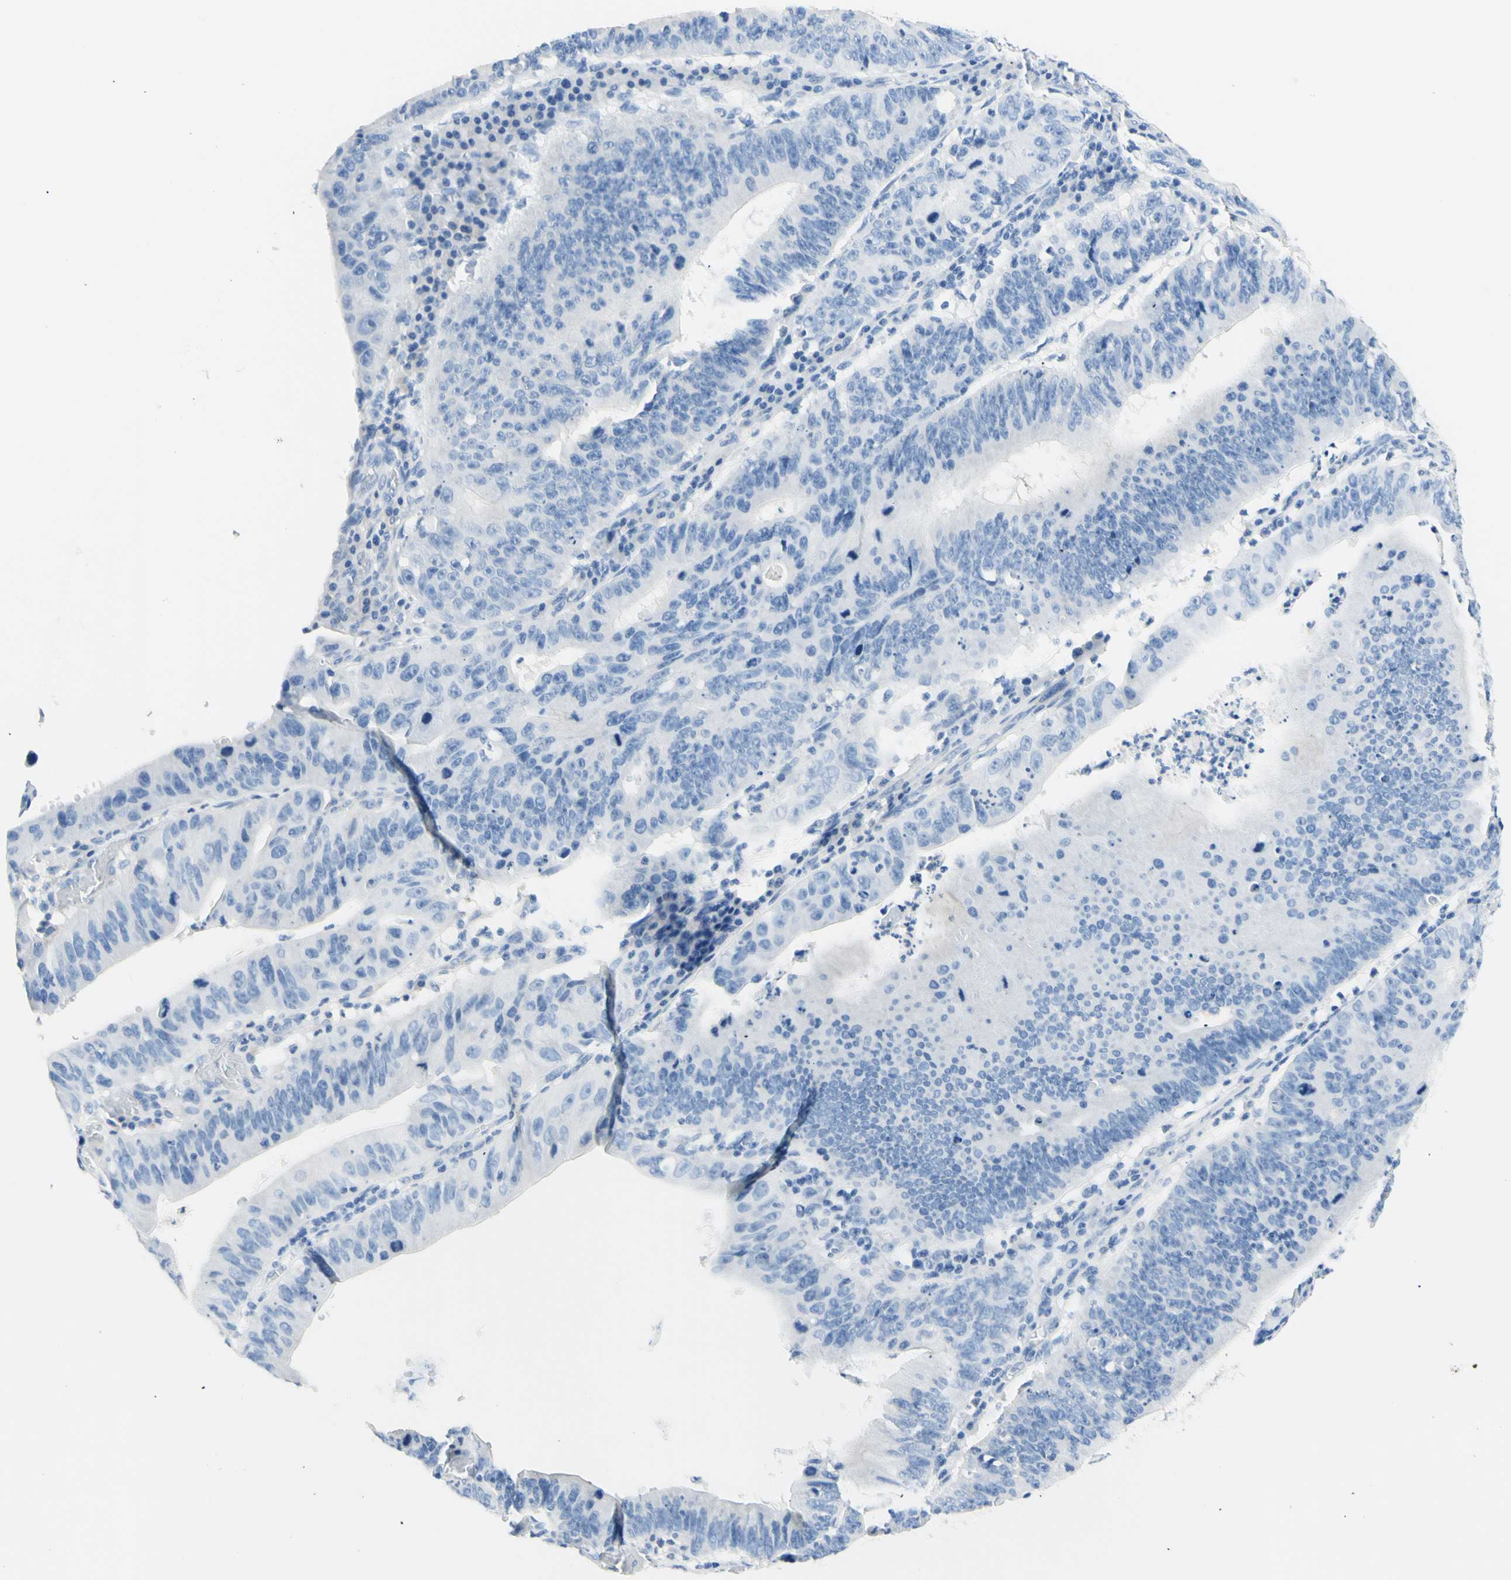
{"staining": {"intensity": "negative", "quantity": "none", "location": "none"}, "tissue": "stomach cancer", "cell_type": "Tumor cells", "image_type": "cancer", "snomed": [{"axis": "morphology", "description": "Adenocarcinoma, NOS"}, {"axis": "topography", "description": "Stomach"}], "caption": "DAB immunohistochemical staining of stomach cancer exhibits no significant staining in tumor cells.", "gene": "HPCA", "patient": {"sex": "male", "age": 59}}